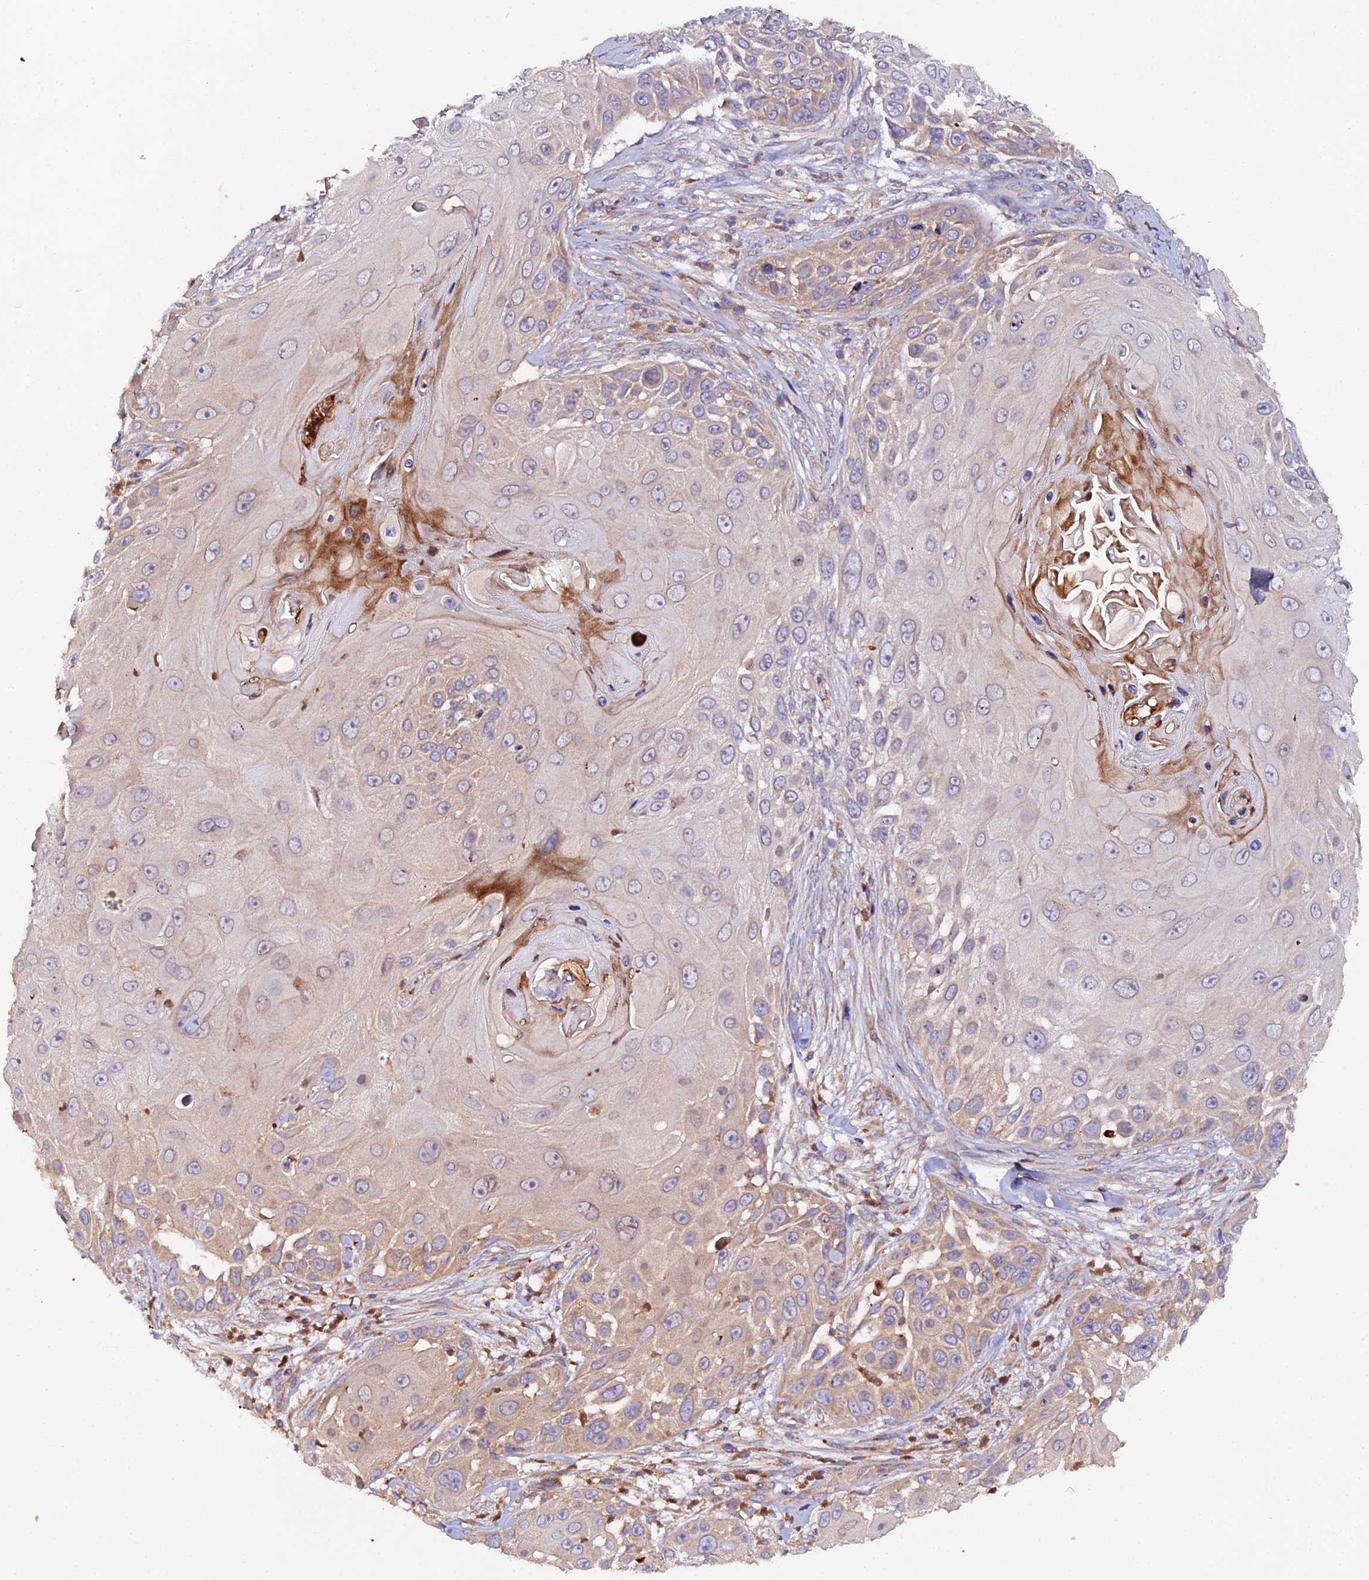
{"staining": {"intensity": "moderate", "quantity": "<25%", "location": "cytoplasmic/membranous"}, "tissue": "skin cancer", "cell_type": "Tumor cells", "image_type": "cancer", "snomed": [{"axis": "morphology", "description": "Squamous cell carcinoma, NOS"}, {"axis": "topography", "description": "Skin"}], "caption": "Squamous cell carcinoma (skin) stained with DAB immunohistochemistry (IHC) demonstrates low levels of moderate cytoplasmic/membranous expression in about <25% of tumor cells.", "gene": "TRIM26", "patient": {"sex": "female", "age": 44}}